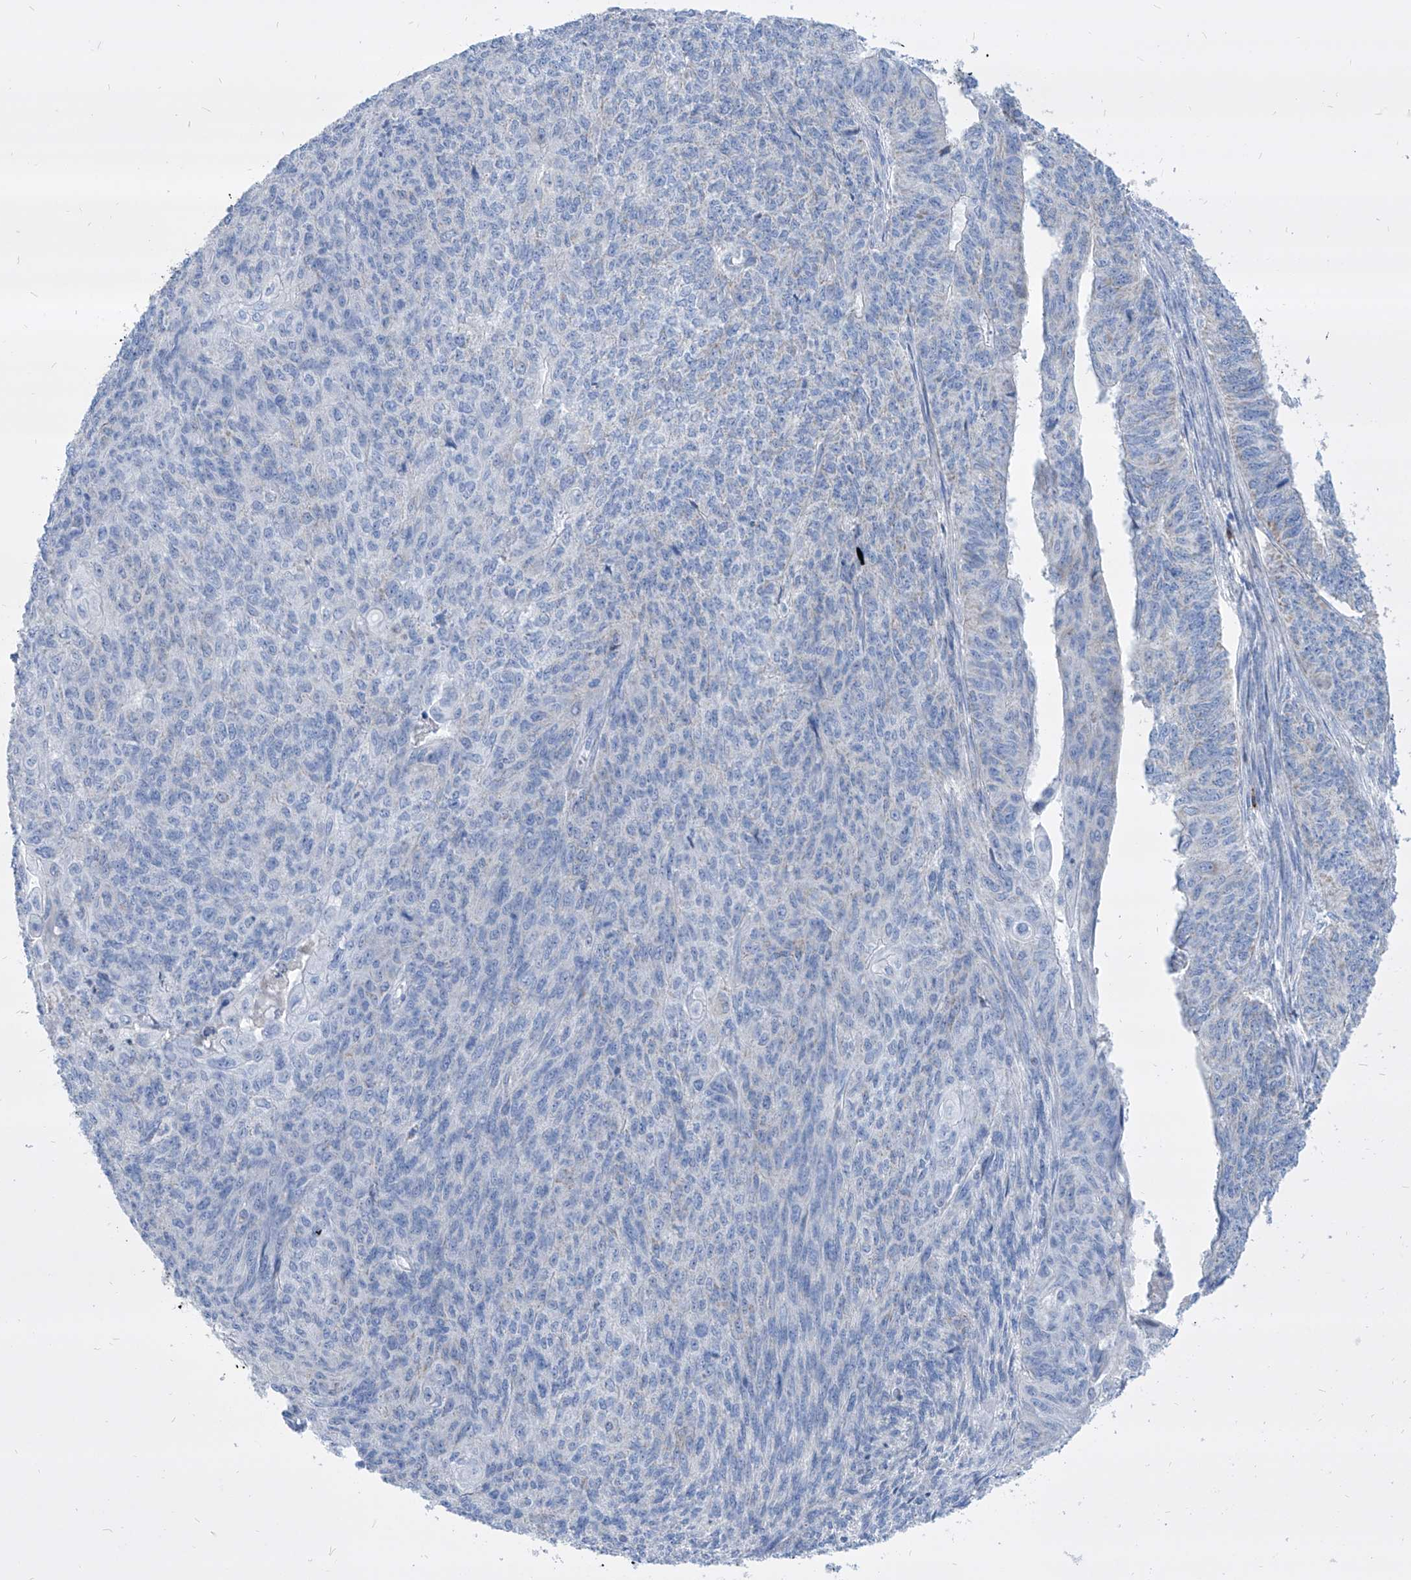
{"staining": {"intensity": "negative", "quantity": "none", "location": "none"}, "tissue": "endometrial cancer", "cell_type": "Tumor cells", "image_type": "cancer", "snomed": [{"axis": "morphology", "description": "Adenocarcinoma, NOS"}, {"axis": "topography", "description": "Endometrium"}], "caption": "The histopathology image shows no significant staining in tumor cells of adenocarcinoma (endometrial). The staining was performed using DAB (3,3'-diaminobenzidine) to visualize the protein expression in brown, while the nuclei were stained in blue with hematoxylin (Magnification: 20x).", "gene": "COQ3", "patient": {"sex": "female", "age": 32}}